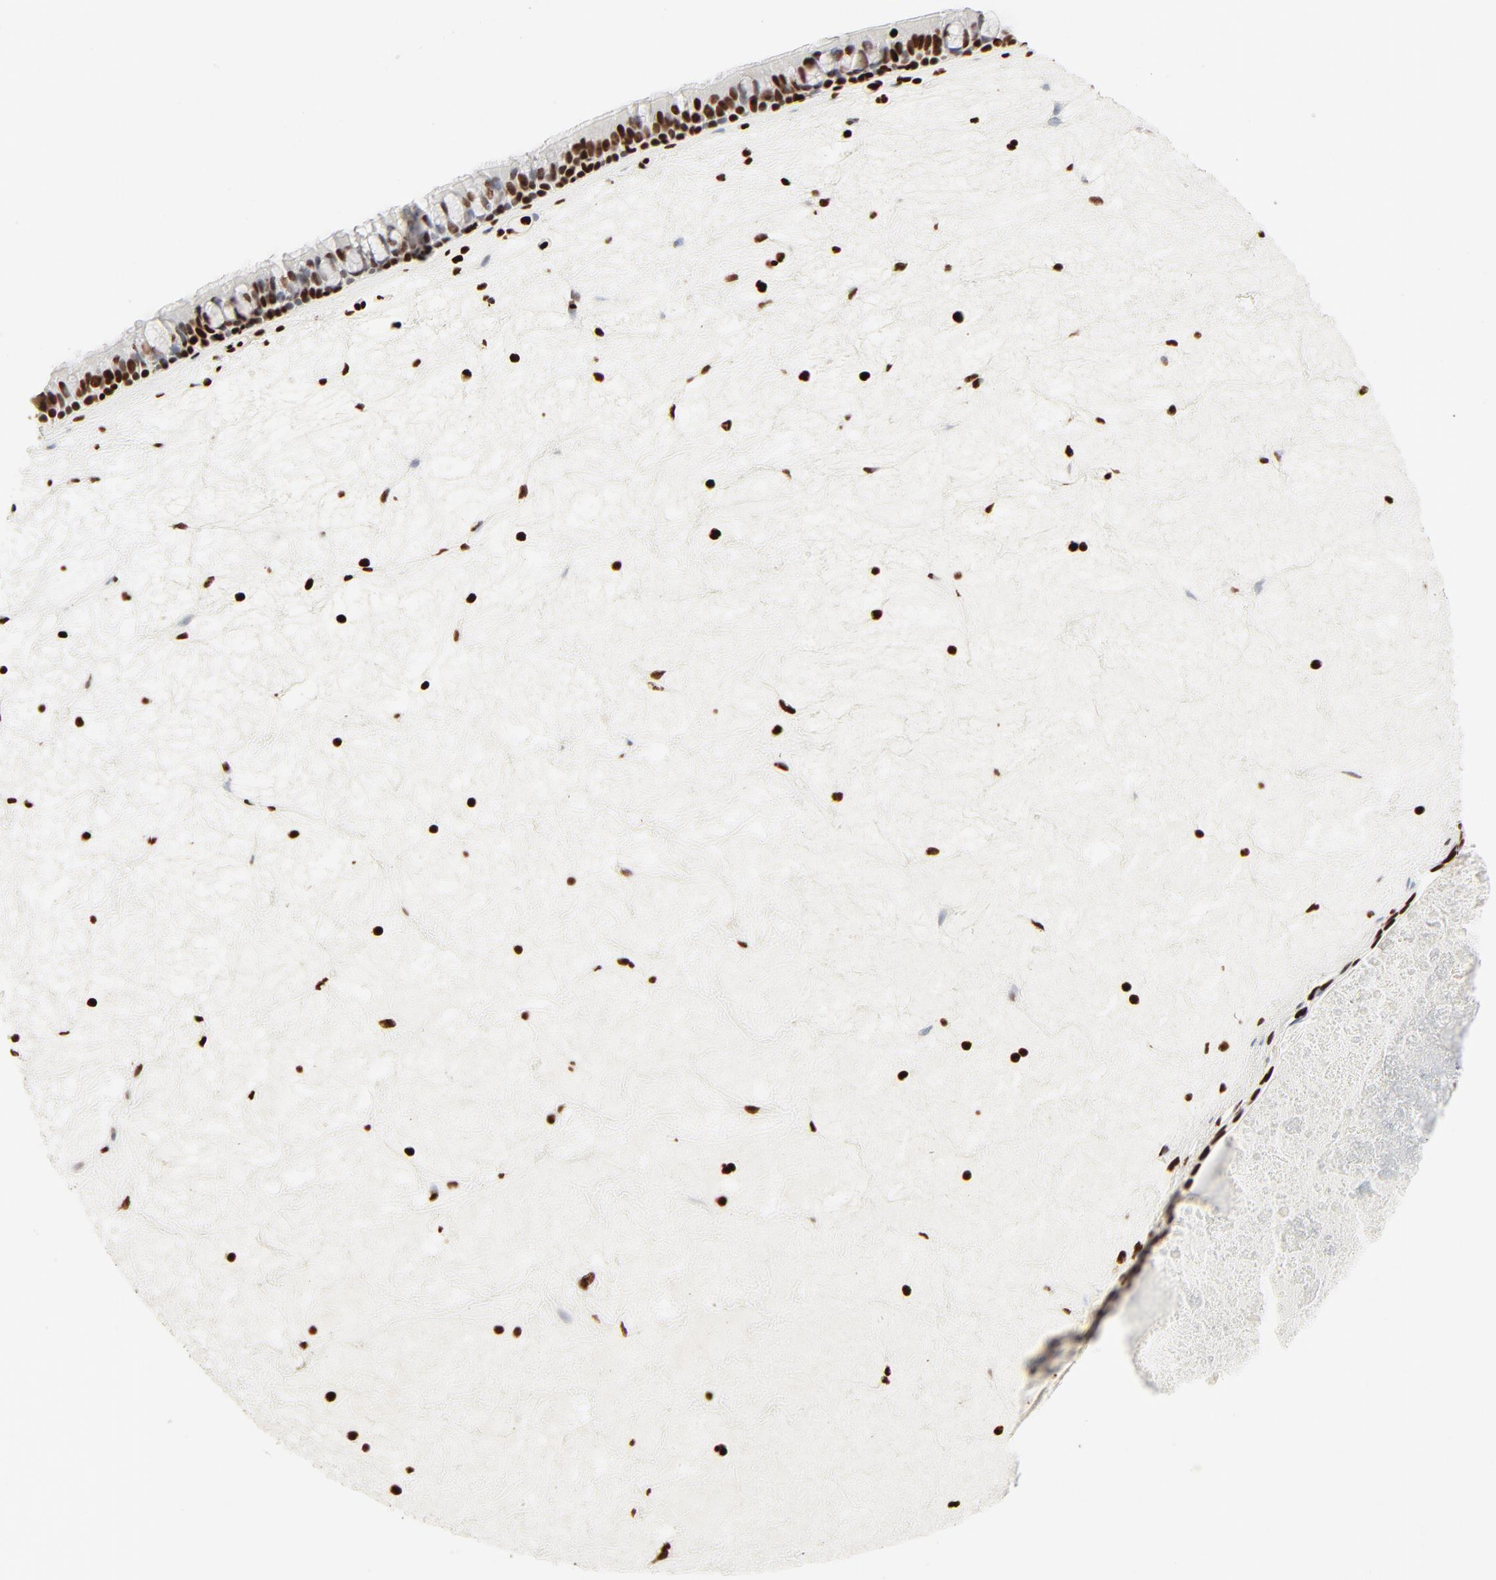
{"staining": {"intensity": "strong", "quantity": ">75%", "location": "nuclear"}, "tissue": "nasopharynx", "cell_type": "Respiratory epithelial cells", "image_type": "normal", "snomed": [{"axis": "morphology", "description": "Normal tissue, NOS"}, {"axis": "topography", "description": "Nasopharynx"}], "caption": "Respiratory epithelial cells reveal high levels of strong nuclear staining in approximately >75% of cells in normal human nasopharynx. The staining was performed using DAB, with brown indicating positive protein expression. Nuclei are stained blue with hematoxylin.", "gene": "HMGB1", "patient": {"sex": "female", "age": 78}}